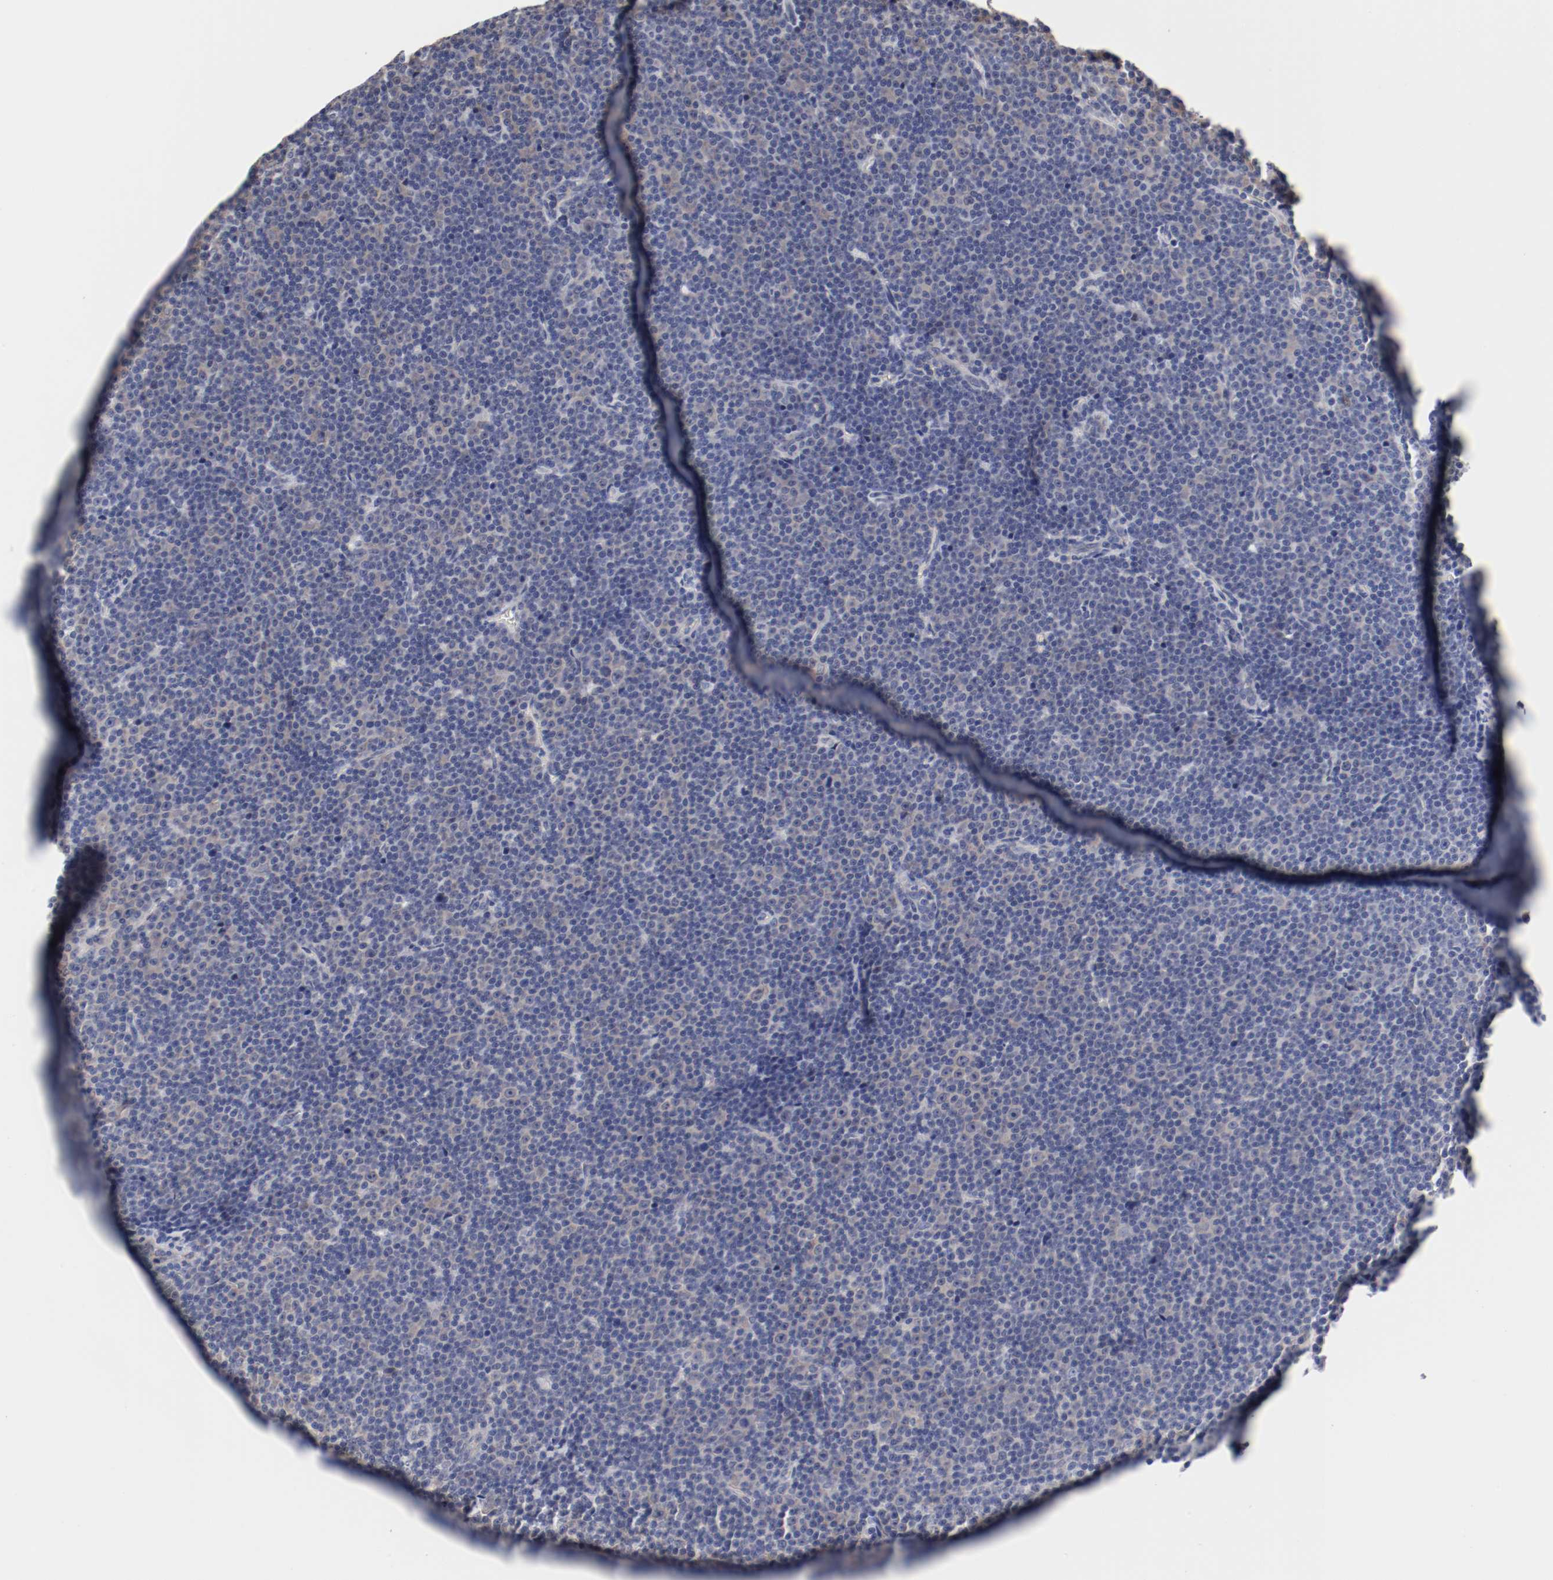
{"staining": {"intensity": "negative", "quantity": "none", "location": "none"}, "tissue": "lymphoma", "cell_type": "Tumor cells", "image_type": "cancer", "snomed": [{"axis": "morphology", "description": "Malignant lymphoma, non-Hodgkin's type, Low grade"}, {"axis": "topography", "description": "Lymph node"}], "caption": "Protein analysis of lymphoma reveals no significant staining in tumor cells.", "gene": "GPR143", "patient": {"sex": "female", "age": 67}}